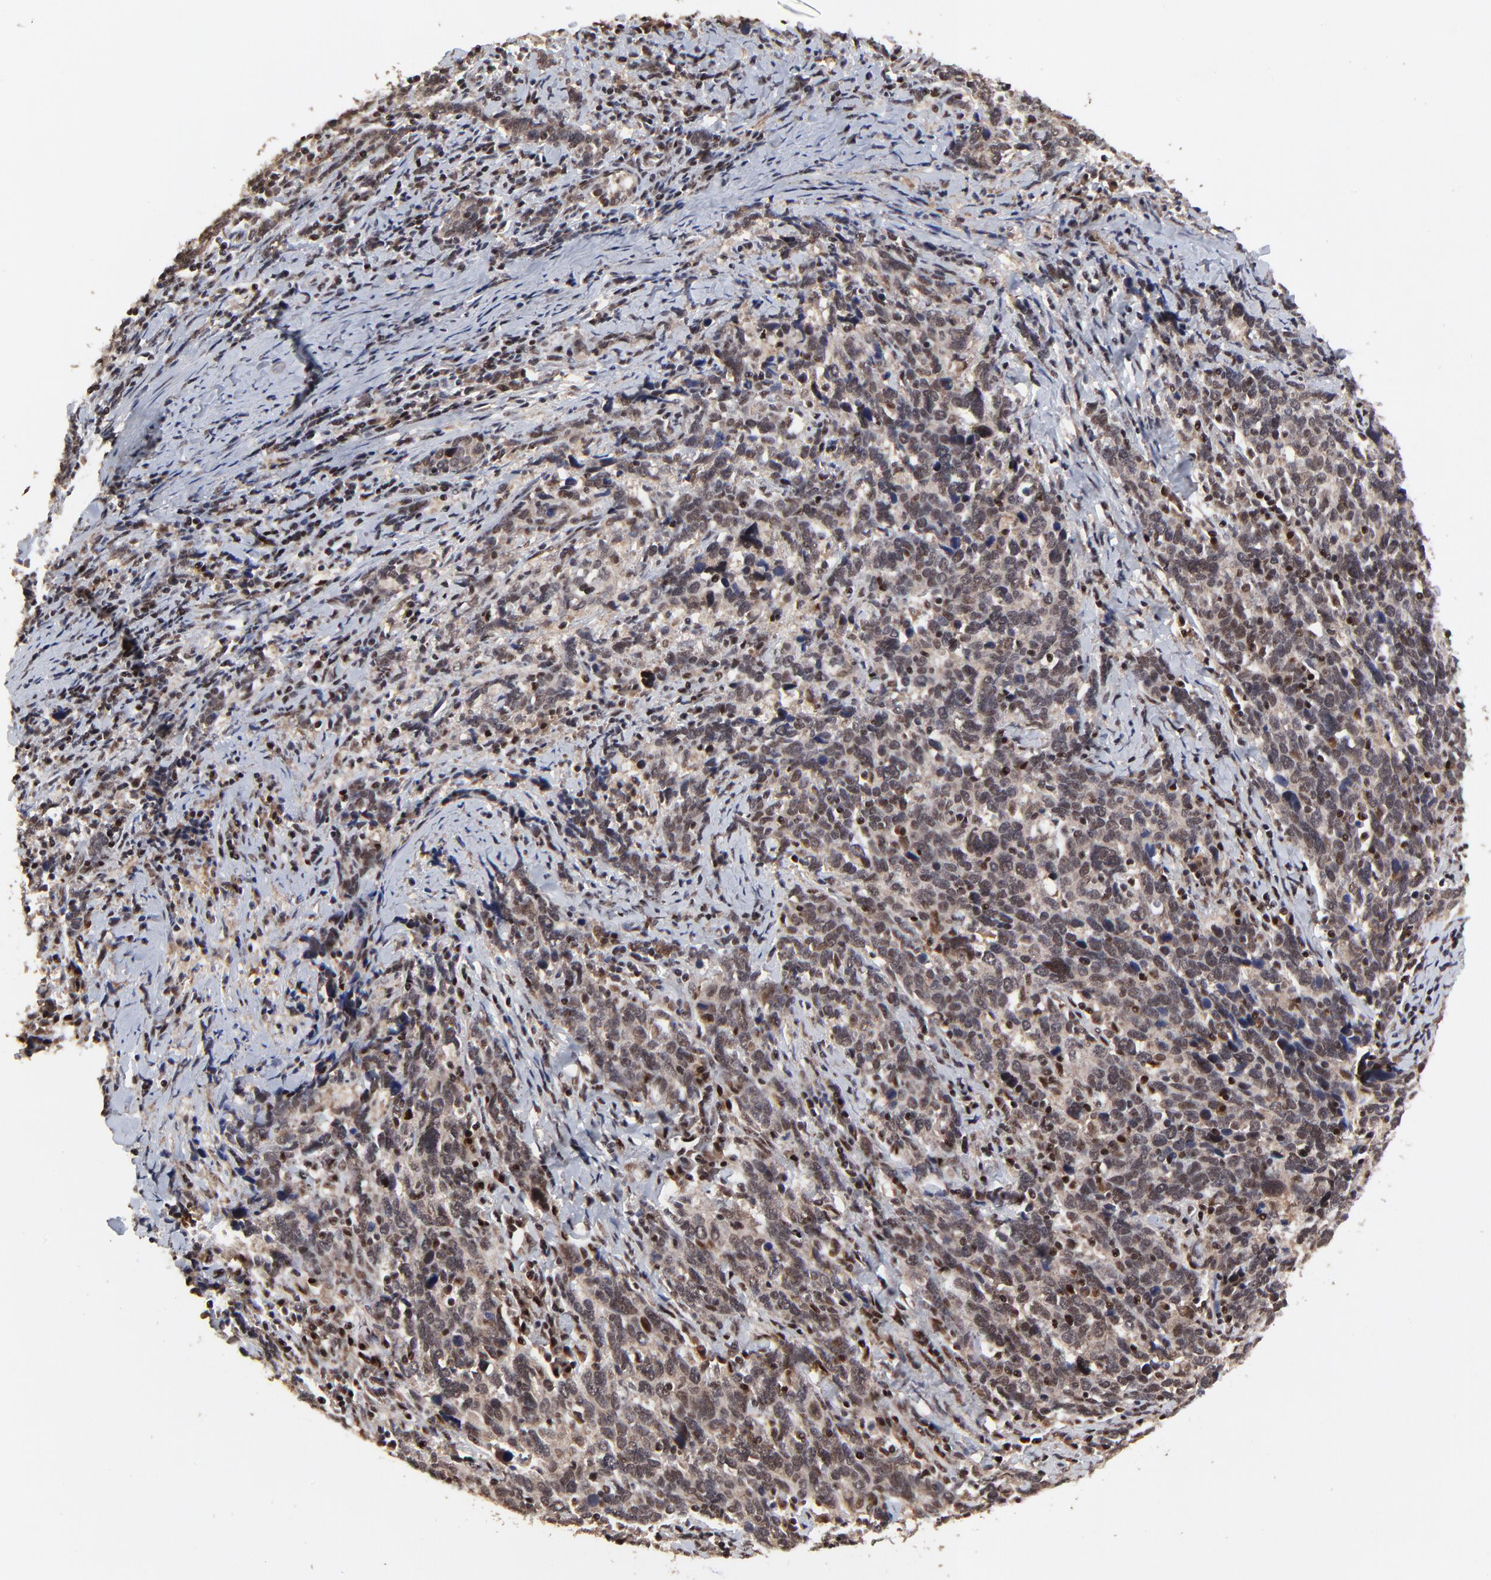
{"staining": {"intensity": "strong", "quantity": ">75%", "location": "nuclear"}, "tissue": "cervical cancer", "cell_type": "Tumor cells", "image_type": "cancer", "snomed": [{"axis": "morphology", "description": "Squamous cell carcinoma, NOS"}, {"axis": "topography", "description": "Cervix"}], "caption": "Brown immunohistochemical staining in human squamous cell carcinoma (cervical) exhibits strong nuclear staining in about >75% of tumor cells.", "gene": "RBM22", "patient": {"sex": "female", "age": 41}}